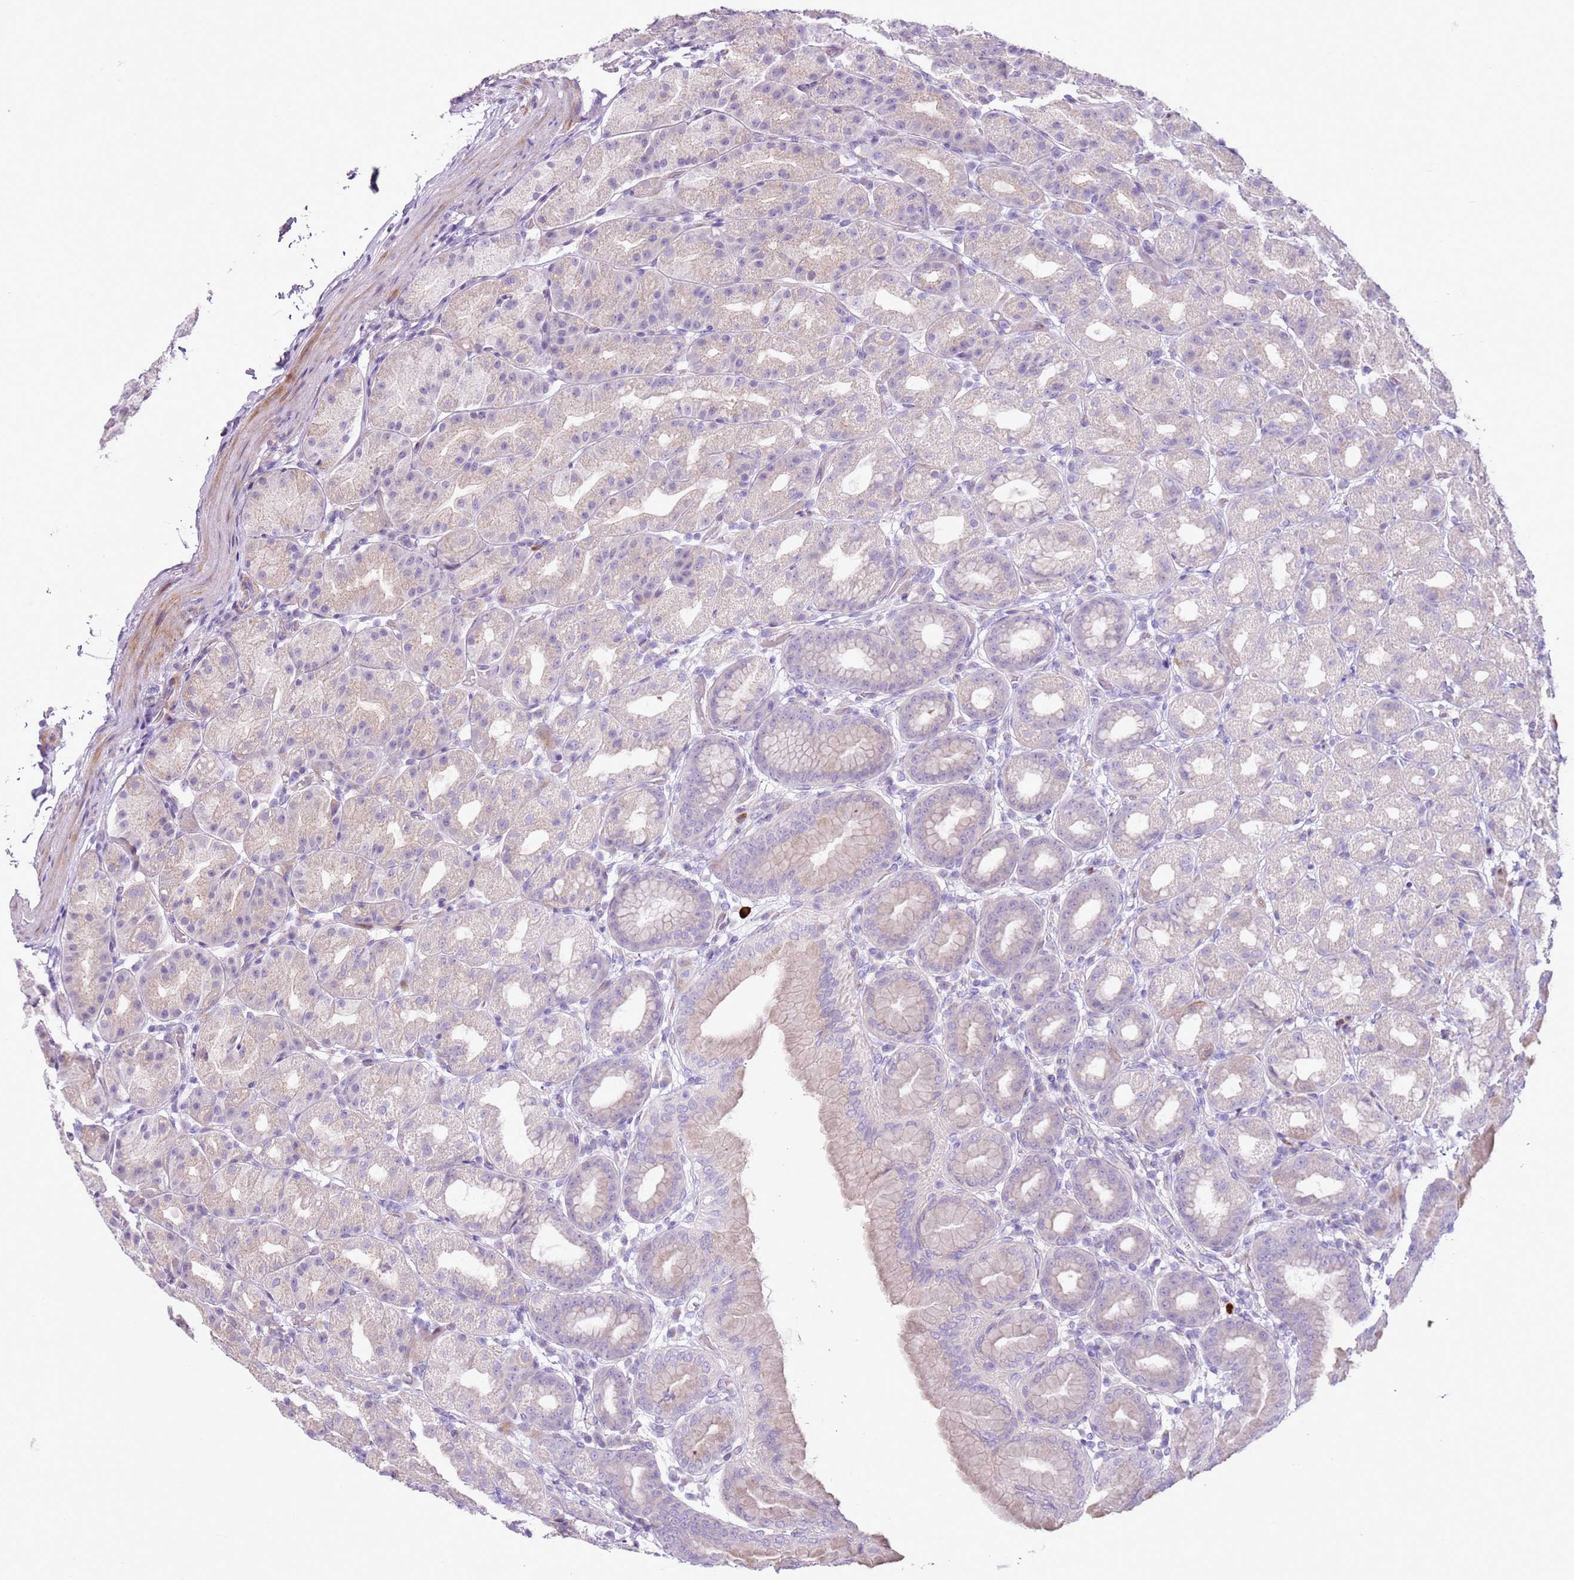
{"staining": {"intensity": "negative", "quantity": "none", "location": "none"}, "tissue": "stomach", "cell_type": "Glandular cells", "image_type": "normal", "snomed": [{"axis": "morphology", "description": "Normal tissue, NOS"}, {"axis": "topography", "description": "Stomach, upper"}], "caption": "The photomicrograph exhibits no staining of glandular cells in benign stomach.", "gene": "ZNF239", "patient": {"sex": "male", "age": 68}}